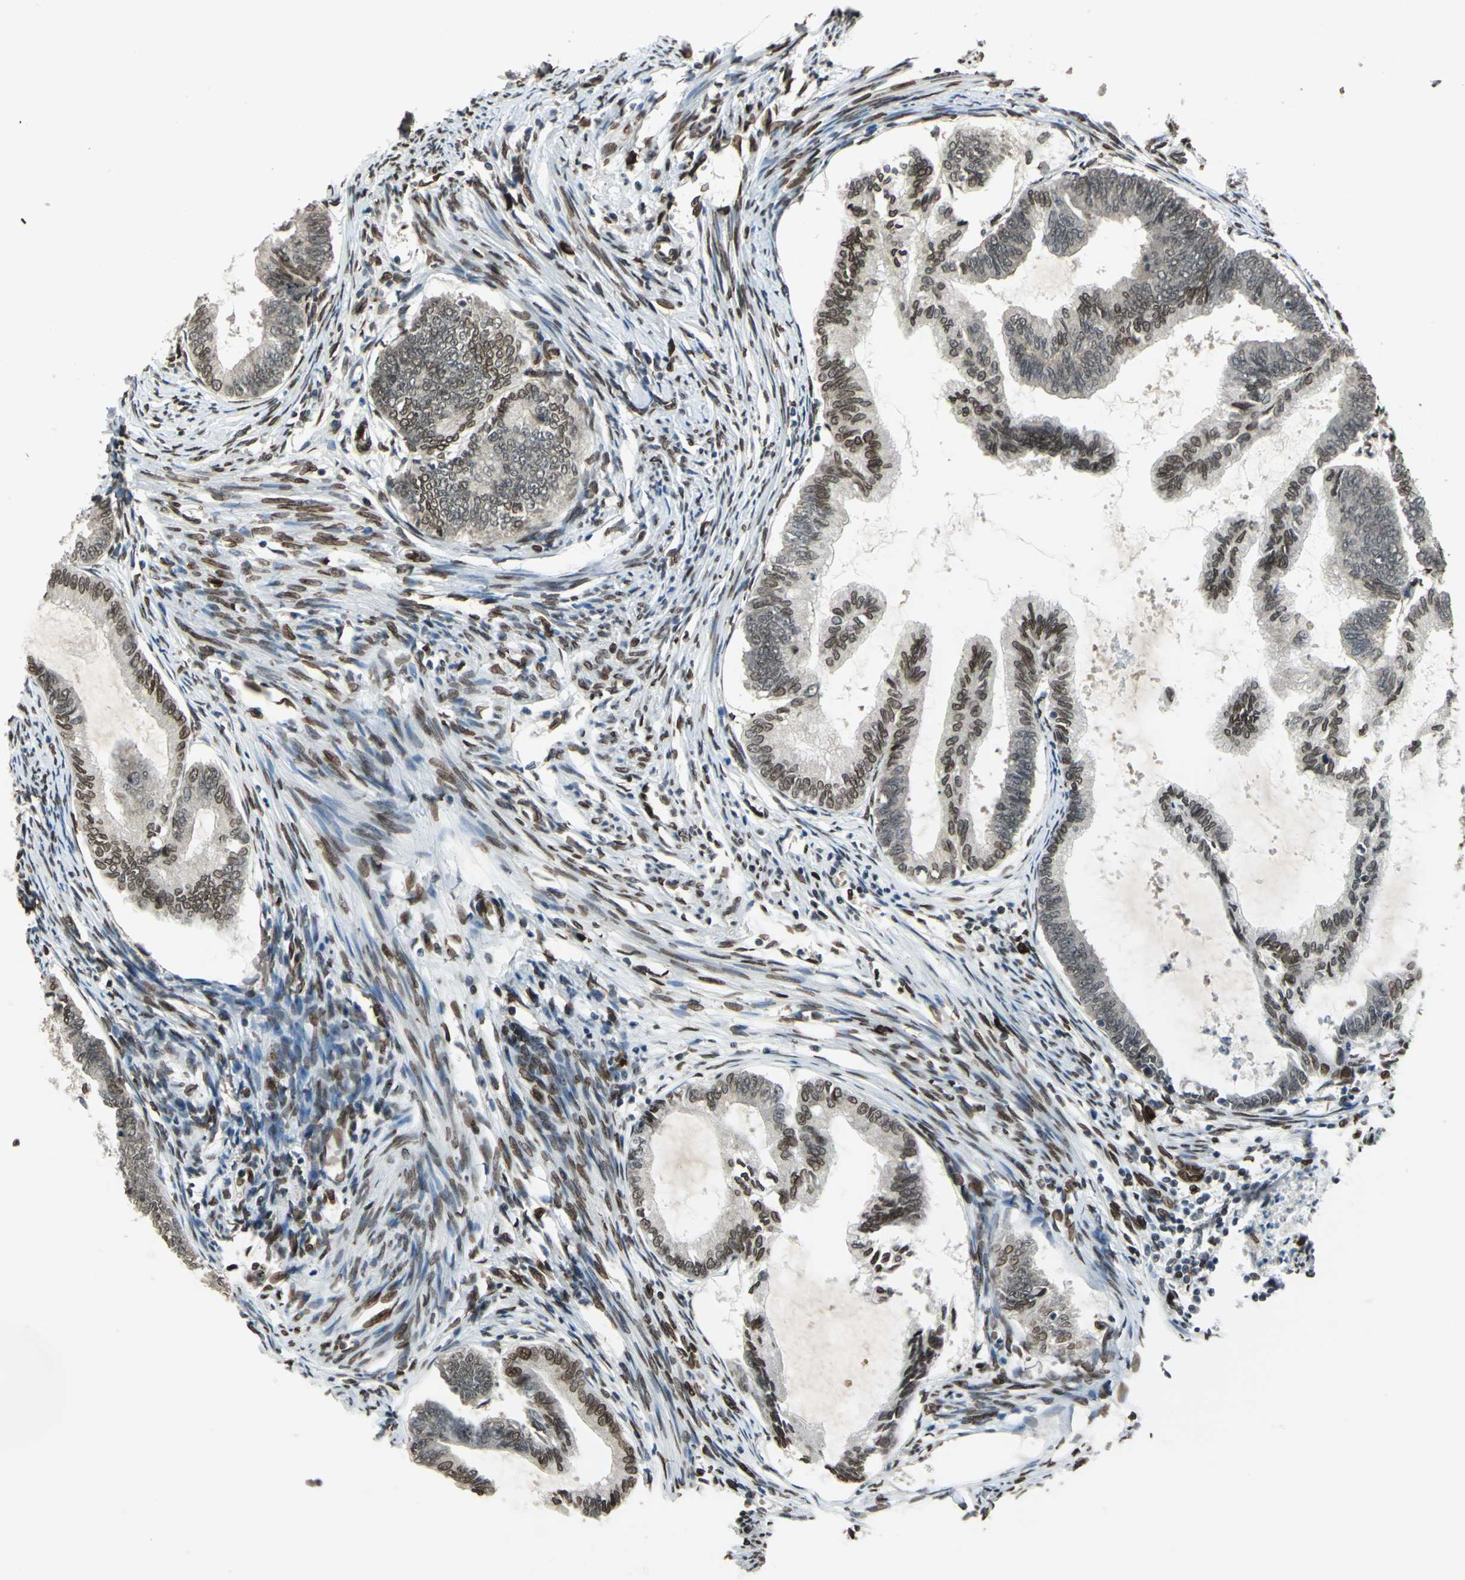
{"staining": {"intensity": "strong", "quantity": "25%-75%", "location": "cytoplasmic/membranous,nuclear"}, "tissue": "endometrial cancer", "cell_type": "Tumor cells", "image_type": "cancer", "snomed": [{"axis": "morphology", "description": "Adenocarcinoma, NOS"}, {"axis": "topography", "description": "Endometrium"}], "caption": "This is a photomicrograph of immunohistochemistry staining of adenocarcinoma (endometrial), which shows strong staining in the cytoplasmic/membranous and nuclear of tumor cells.", "gene": "ISY1", "patient": {"sex": "female", "age": 86}}